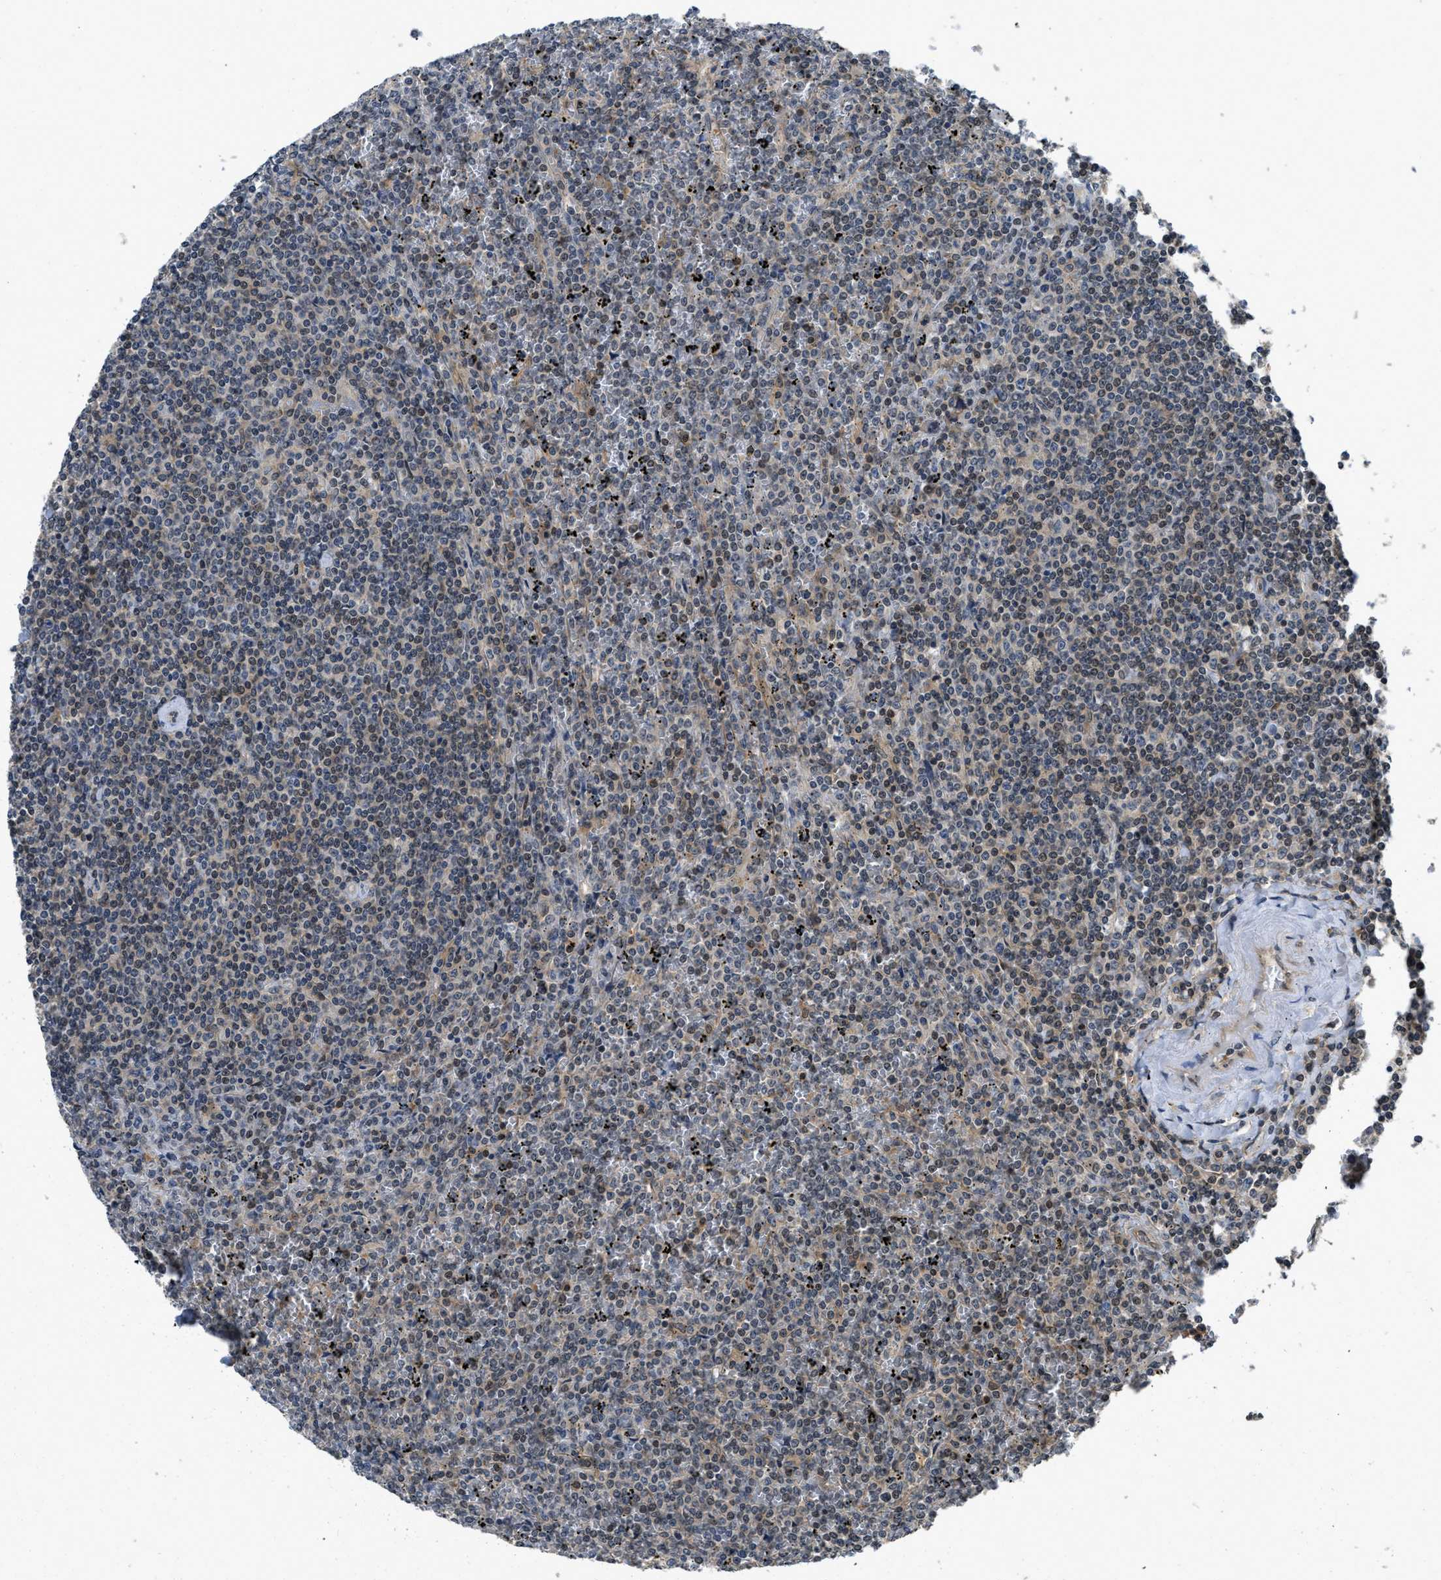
{"staining": {"intensity": "weak", "quantity": "<25%", "location": "cytoplasmic/membranous"}, "tissue": "lymphoma", "cell_type": "Tumor cells", "image_type": "cancer", "snomed": [{"axis": "morphology", "description": "Malignant lymphoma, non-Hodgkin's type, Low grade"}, {"axis": "topography", "description": "Spleen"}], "caption": "The immunohistochemistry image has no significant expression in tumor cells of malignant lymphoma, non-Hodgkin's type (low-grade) tissue. Nuclei are stained in blue.", "gene": "TES", "patient": {"sex": "female", "age": 19}}